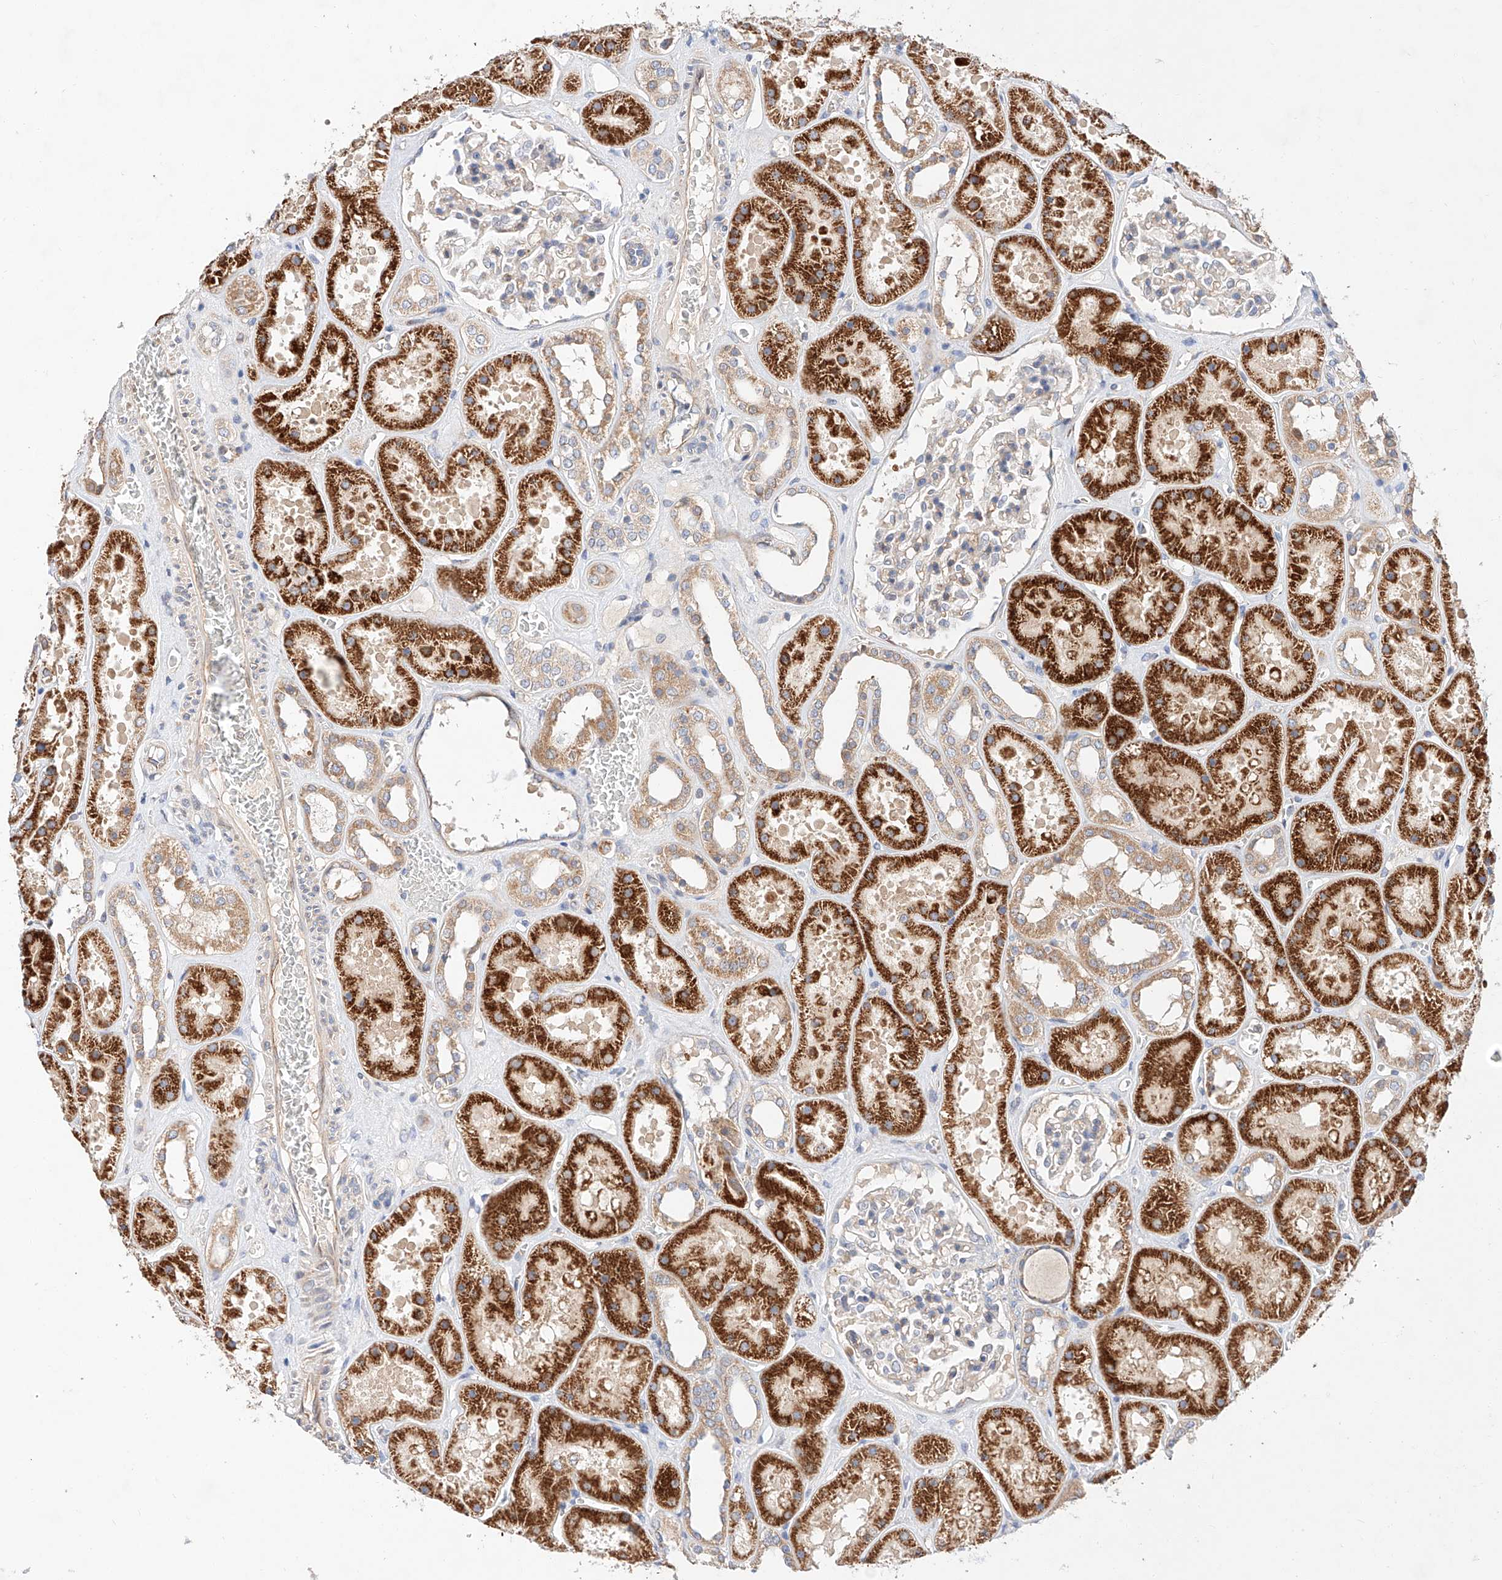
{"staining": {"intensity": "negative", "quantity": "none", "location": "none"}, "tissue": "kidney", "cell_type": "Cells in glomeruli", "image_type": "normal", "snomed": [{"axis": "morphology", "description": "Normal tissue, NOS"}, {"axis": "topography", "description": "Kidney"}], "caption": "There is no significant positivity in cells in glomeruli of kidney. (Stains: DAB immunohistochemistry (IHC) with hematoxylin counter stain, Microscopy: brightfield microscopy at high magnification).", "gene": "C6orf118", "patient": {"sex": "female", "age": 41}}